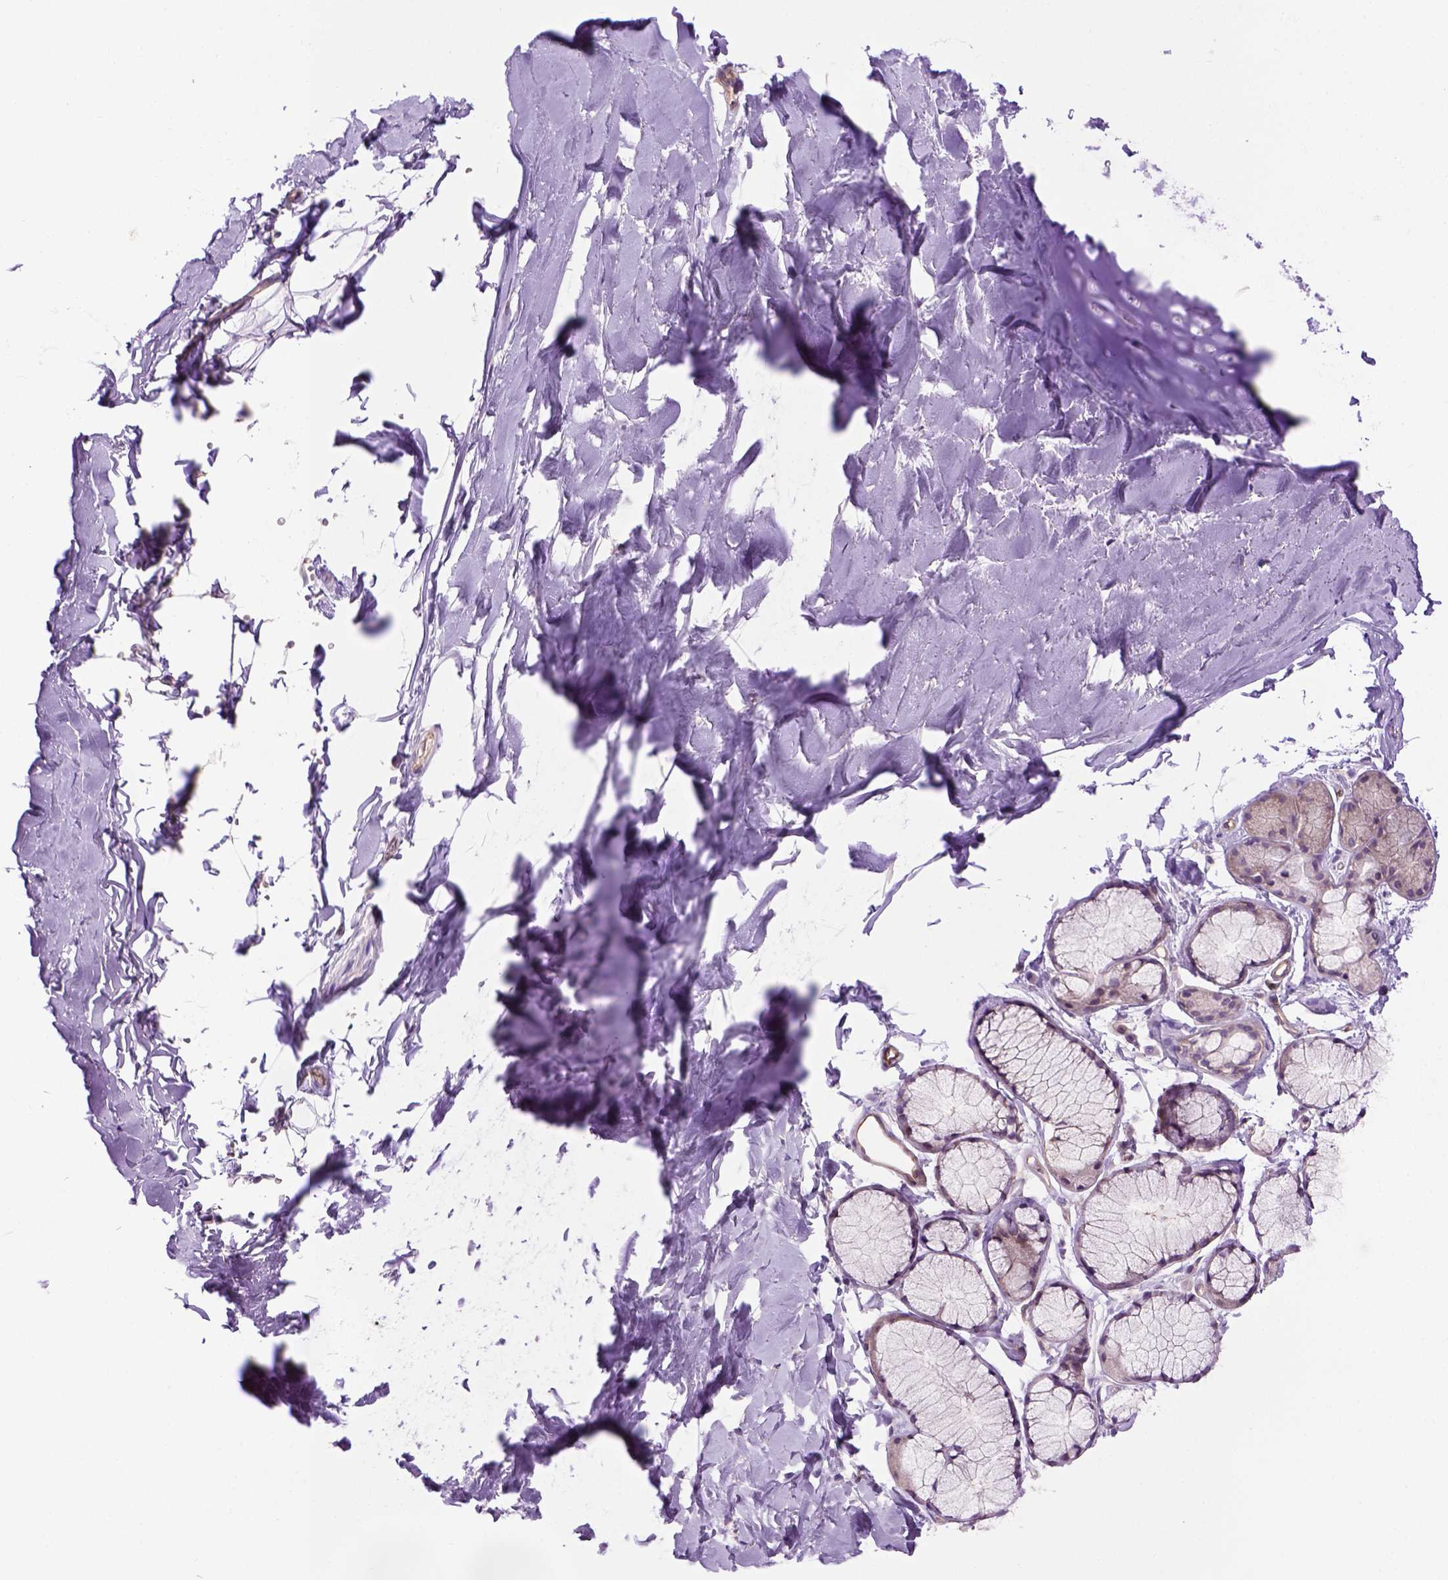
{"staining": {"intensity": "negative", "quantity": "none", "location": "none"}, "tissue": "adipose tissue", "cell_type": "Adipocytes", "image_type": "normal", "snomed": [{"axis": "morphology", "description": "Normal tissue, NOS"}, {"axis": "topography", "description": "Cartilage tissue"}, {"axis": "topography", "description": "Bronchus"}], "caption": "Adipocytes are negative for protein expression in normal human adipose tissue. (IHC, brightfield microscopy, high magnification).", "gene": "CASKIN2", "patient": {"sex": "female", "age": 79}}